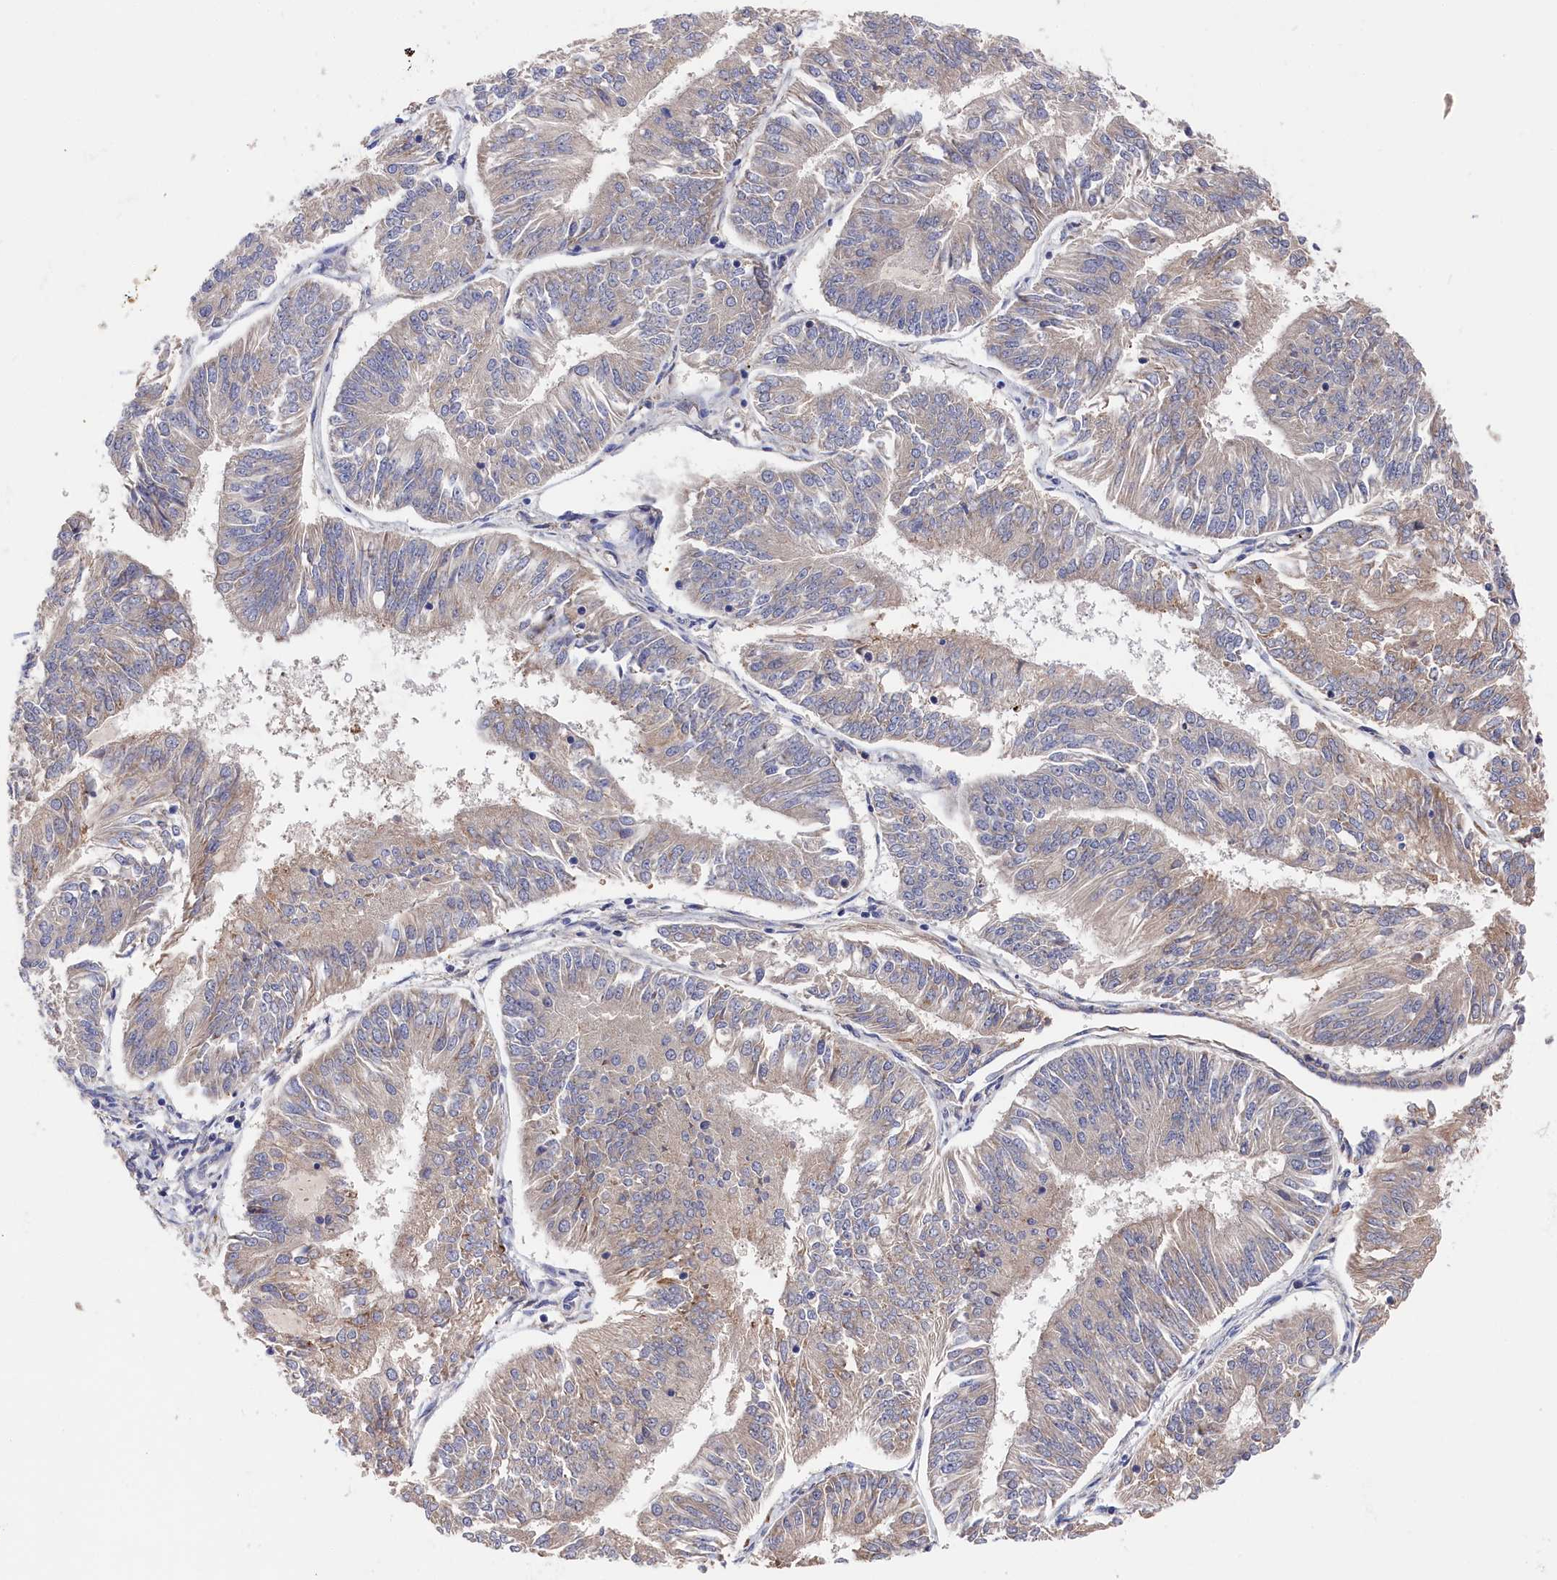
{"staining": {"intensity": "weak", "quantity": "<25%", "location": "cytoplasmic/membranous"}, "tissue": "endometrial cancer", "cell_type": "Tumor cells", "image_type": "cancer", "snomed": [{"axis": "morphology", "description": "Adenocarcinoma, NOS"}, {"axis": "topography", "description": "Endometrium"}], "caption": "There is no significant staining in tumor cells of endometrial cancer (adenocarcinoma).", "gene": "CYB5D2", "patient": {"sex": "female", "age": 58}}